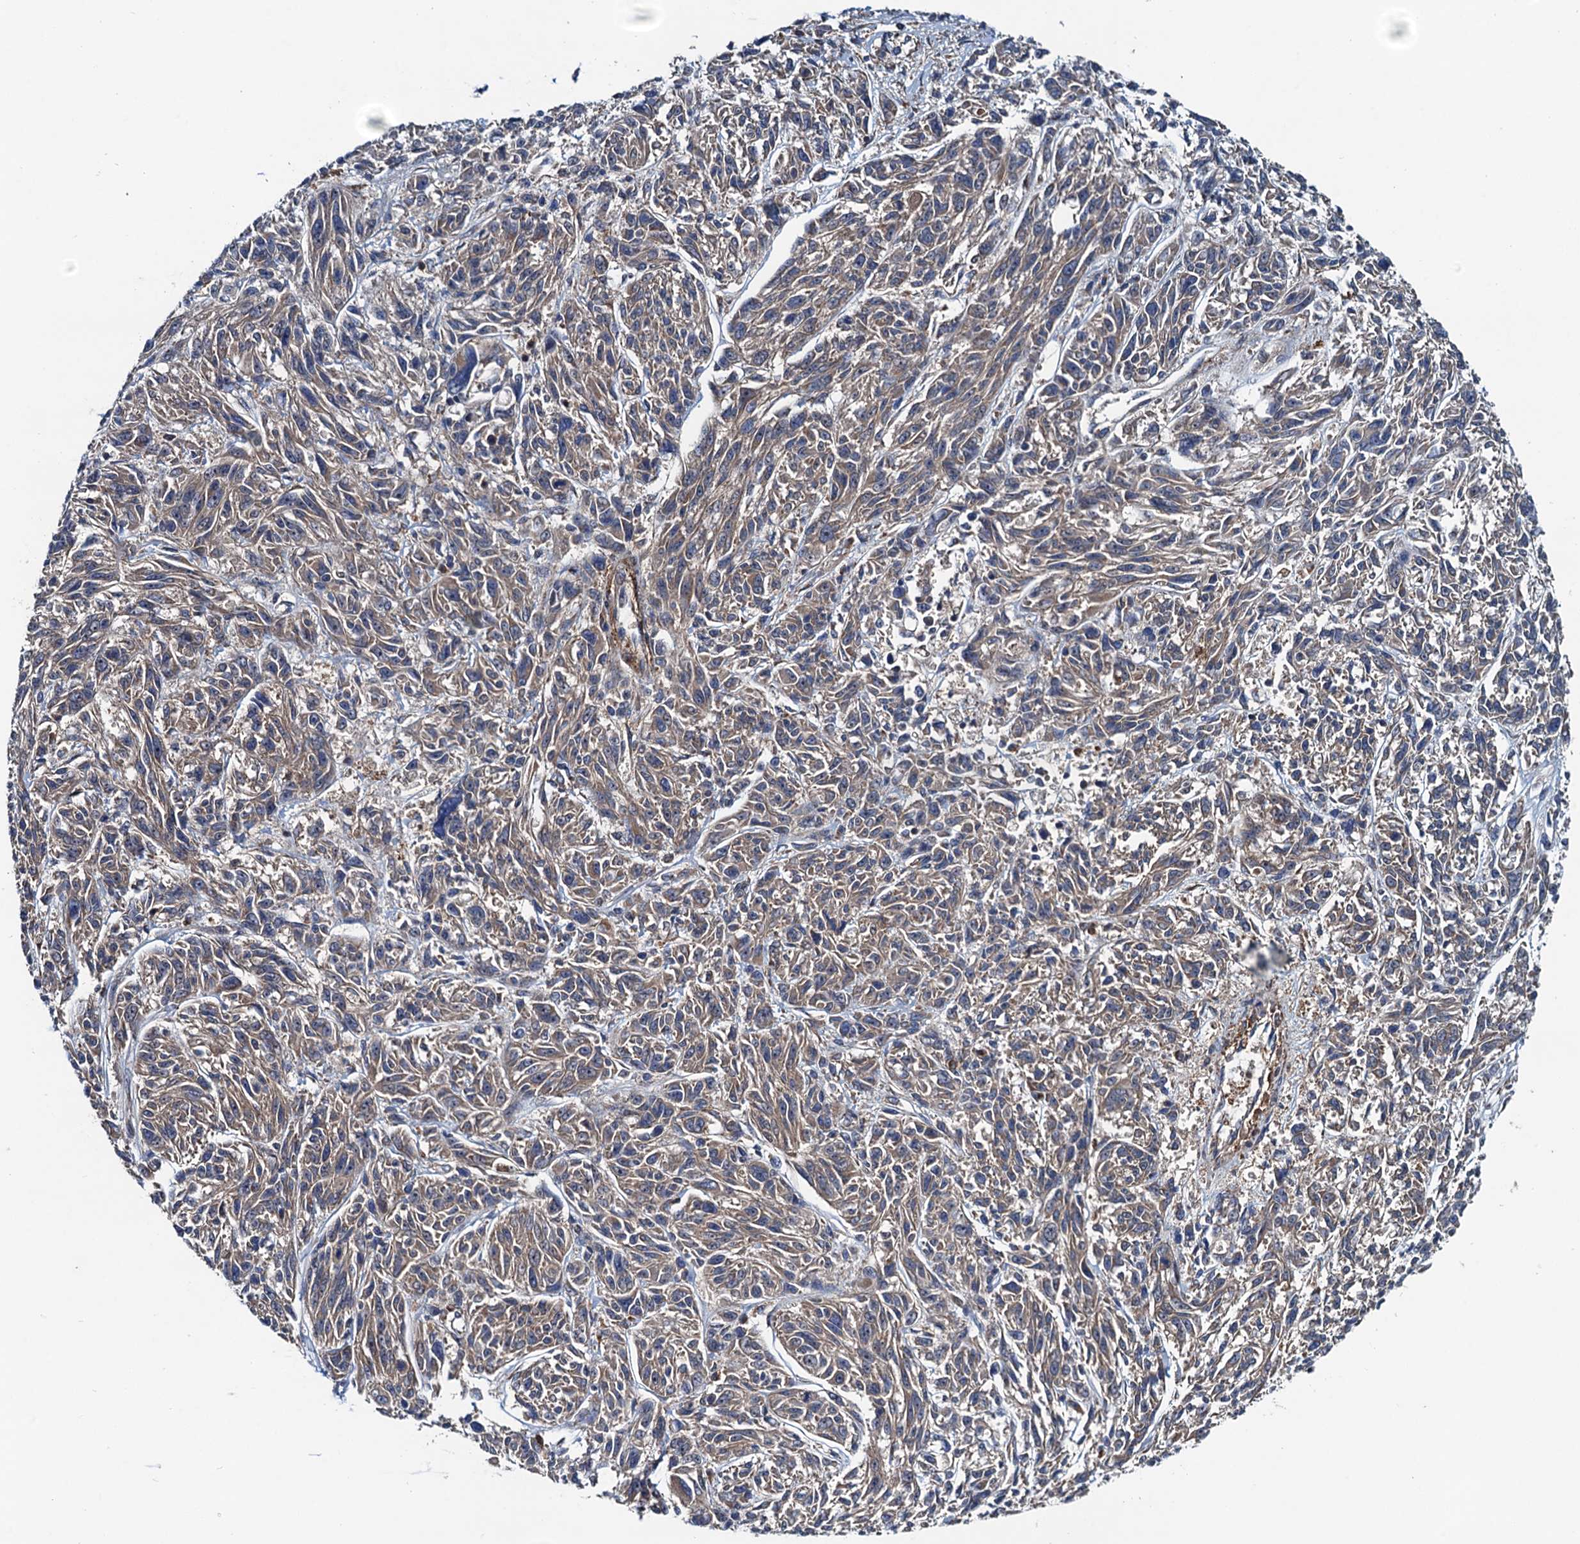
{"staining": {"intensity": "negative", "quantity": "none", "location": "none"}, "tissue": "melanoma", "cell_type": "Tumor cells", "image_type": "cancer", "snomed": [{"axis": "morphology", "description": "Malignant melanoma, NOS"}, {"axis": "topography", "description": "Skin"}], "caption": "This is a histopathology image of immunohistochemistry staining of malignant melanoma, which shows no positivity in tumor cells.", "gene": "EFL1", "patient": {"sex": "male", "age": 53}}